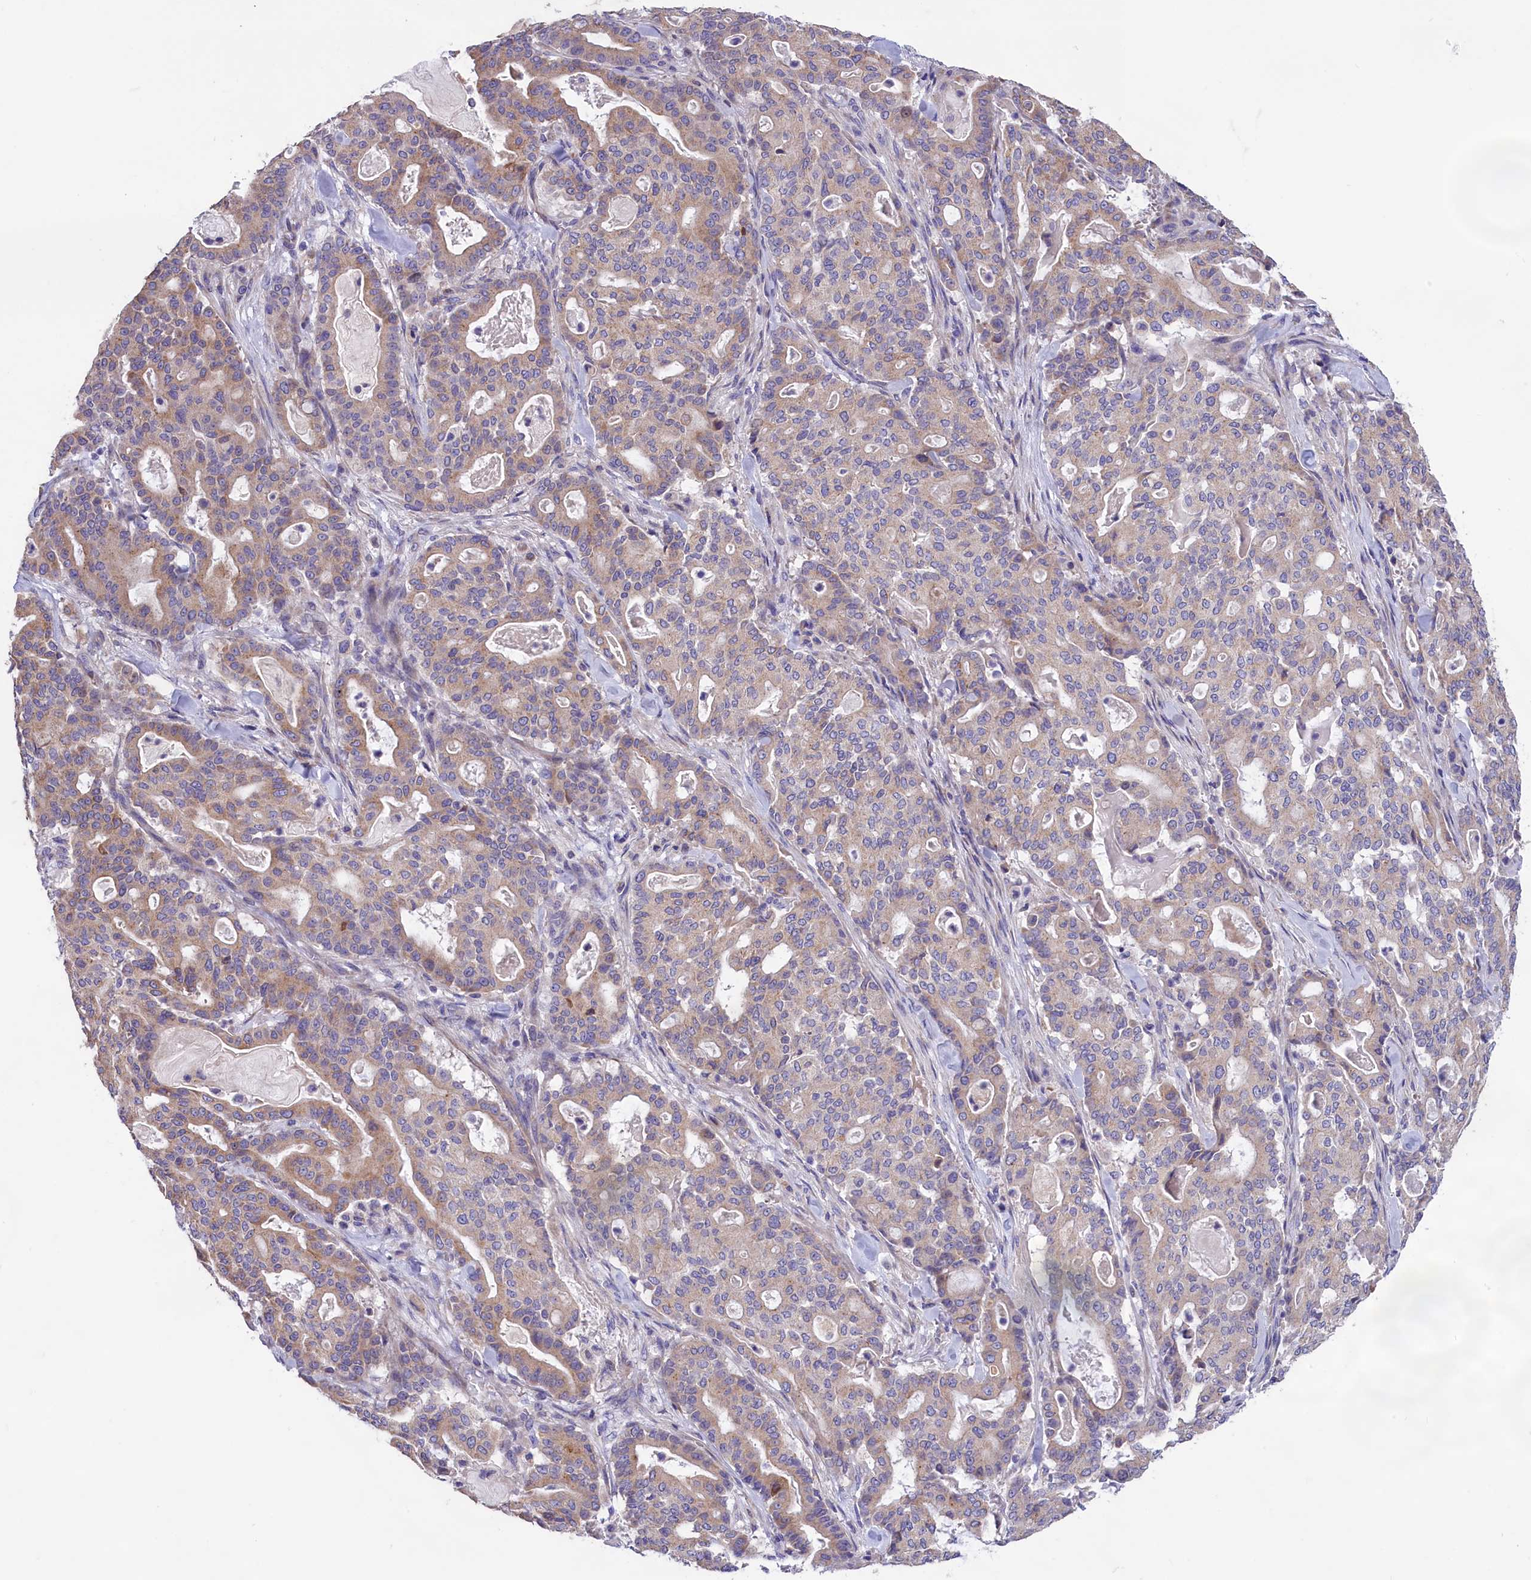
{"staining": {"intensity": "moderate", "quantity": "25%-75%", "location": "cytoplasmic/membranous"}, "tissue": "pancreatic cancer", "cell_type": "Tumor cells", "image_type": "cancer", "snomed": [{"axis": "morphology", "description": "Adenocarcinoma, NOS"}, {"axis": "topography", "description": "Pancreas"}], "caption": "Immunohistochemistry (IHC) (DAB (3,3'-diaminobenzidine)) staining of pancreatic cancer (adenocarcinoma) demonstrates moderate cytoplasmic/membranous protein staining in about 25%-75% of tumor cells. (Stains: DAB (3,3'-diaminobenzidine) in brown, nuclei in blue, Microscopy: brightfield microscopy at high magnification).", "gene": "CYP2U1", "patient": {"sex": "male", "age": 63}}